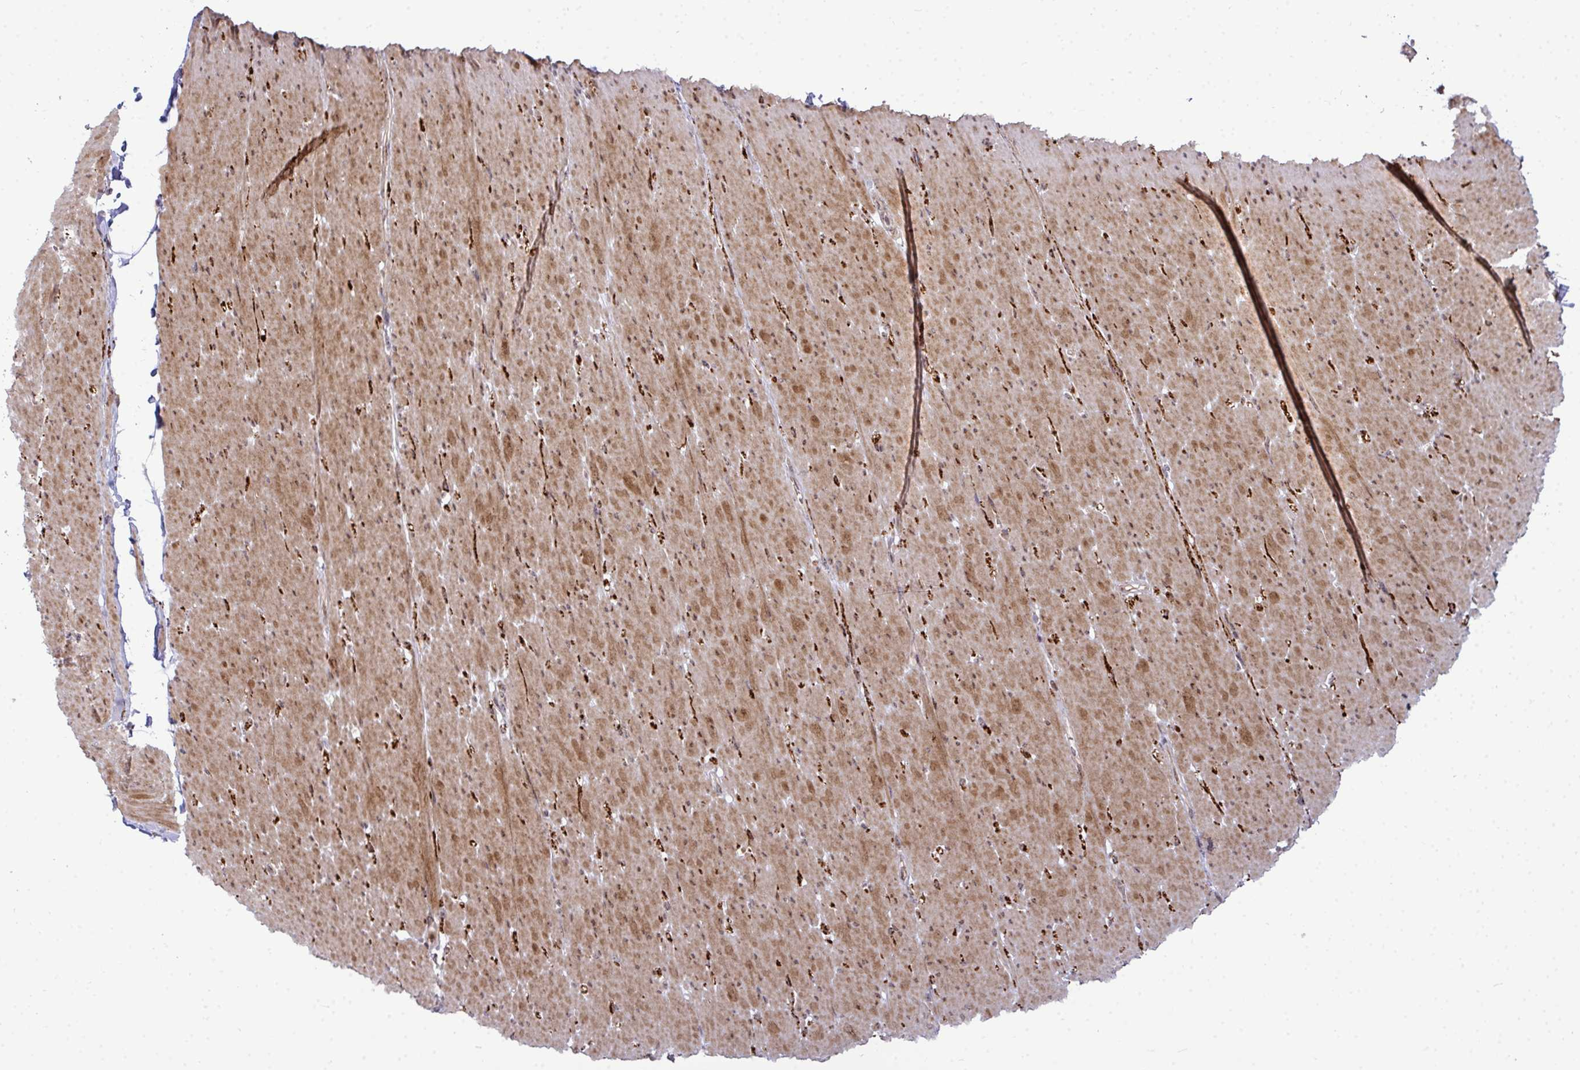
{"staining": {"intensity": "moderate", "quantity": ">75%", "location": "cytoplasmic/membranous"}, "tissue": "smooth muscle", "cell_type": "Smooth muscle cells", "image_type": "normal", "snomed": [{"axis": "morphology", "description": "Normal tissue, NOS"}, {"axis": "topography", "description": "Smooth muscle"}, {"axis": "topography", "description": "Rectum"}], "caption": "Moderate cytoplasmic/membranous protein expression is appreciated in about >75% of smooth muscle cells in smooth muscle.", "gene": "TRIM44", "patient": {"sex": "male", "age": 53}}